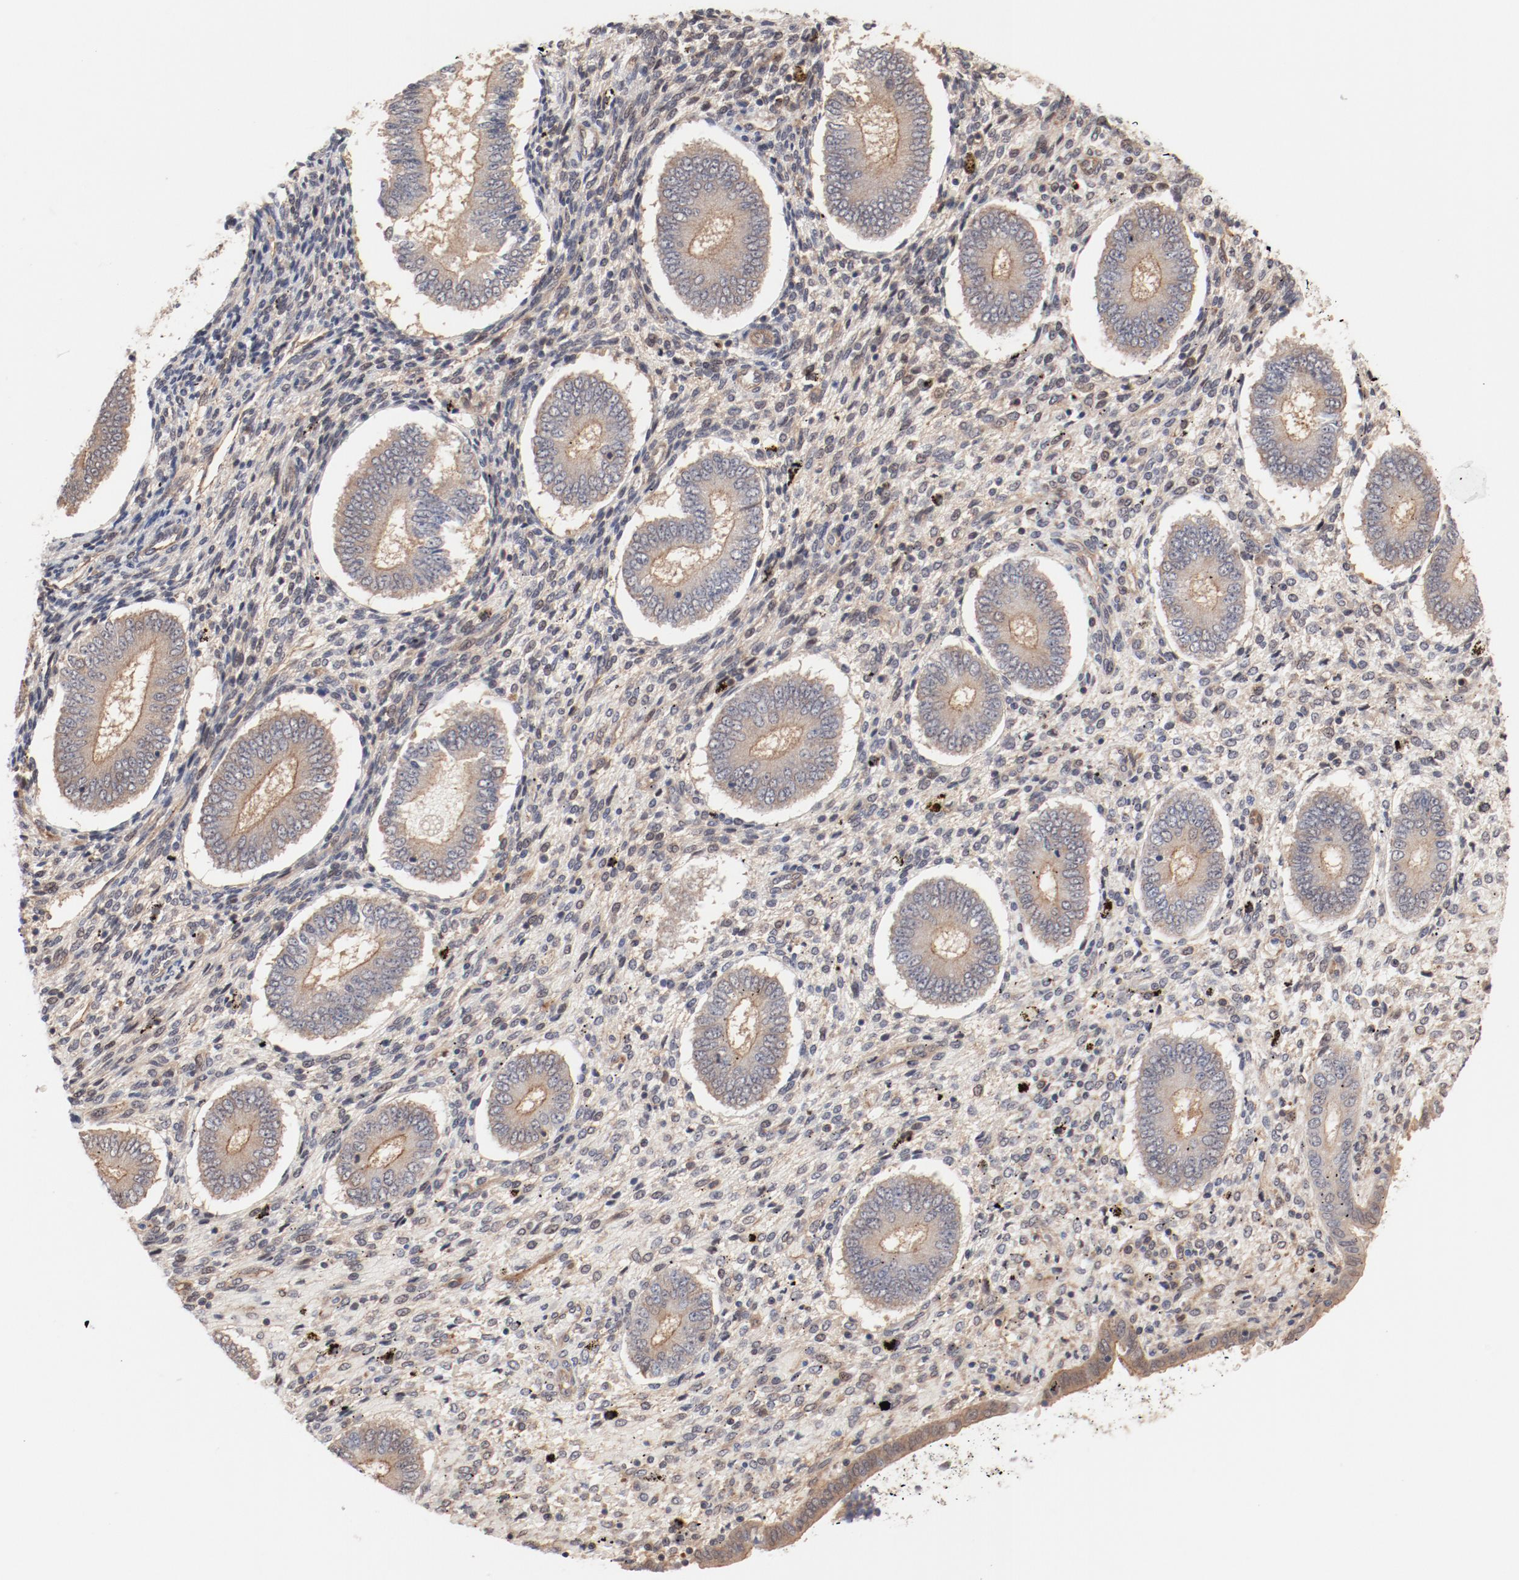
{"staining": {"intensity": "negative", "quantity": "none", "location": "none"}, "tissue": "endometrium", "cell_type": "Cells in endometrial stroma", "image_type": "normal", "snomed": [{"axis": "morphology", "description": "Normal tissue, NOS"}, {"axis": "topography", "description": "Endometrium"}], "caption": "High power microscopy micrograph of an IHC image of unremarkable endometrium, revealing no significant staining in cells in endometrial stroma. (DAB (3,3'-diaminobenzidine) IHC, high magnification).", "gene": "PITPNM2", "patient": {"sex": "female", "age": 42}}